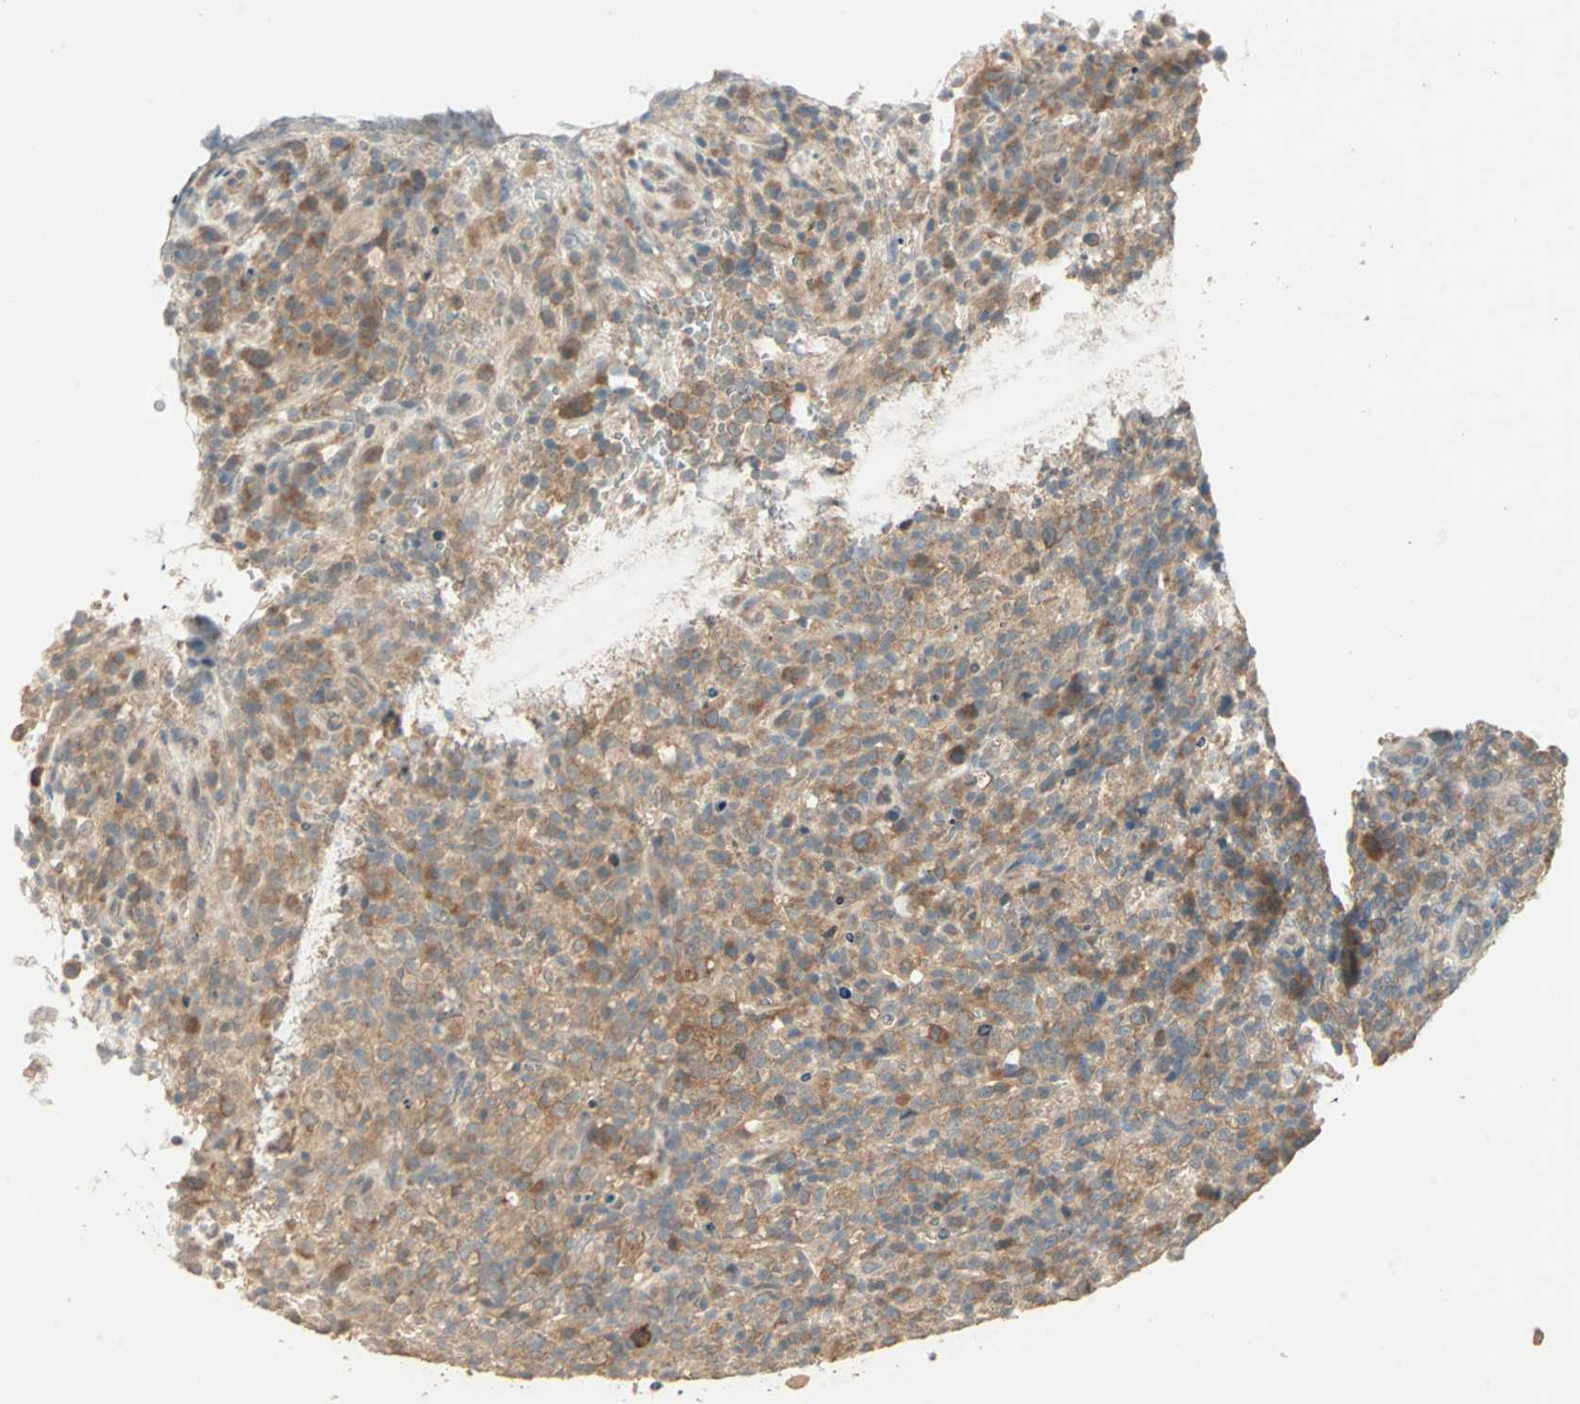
{"staining": {"intensity": "moderate", "quantity": ">75%", "location": "cytoplasmic/membranous"}, "tissue": "lymphoma", "cell_type": "Tumor cells", "image_type": "cancer", "snomed": [{"axis": "morphology", "description": "Malignant lymphoma, non-Hodgkin's type, High grade"}, {"axis": "topography", "description": "Lymph node"}], "caption": "Tumor cells demonstrate medium levels of moderate cytoplasmic/membranous expression in about >75% of cells in human lymphoma. The protein of interest is stained brown, and the nuclei are stained in blue (DAB (3,3'-diaminobenzidine) IHC with brightfield microscopy, high magnification).", "gene": "TTF2", "patient": {"sex": "female", "age": 76}}